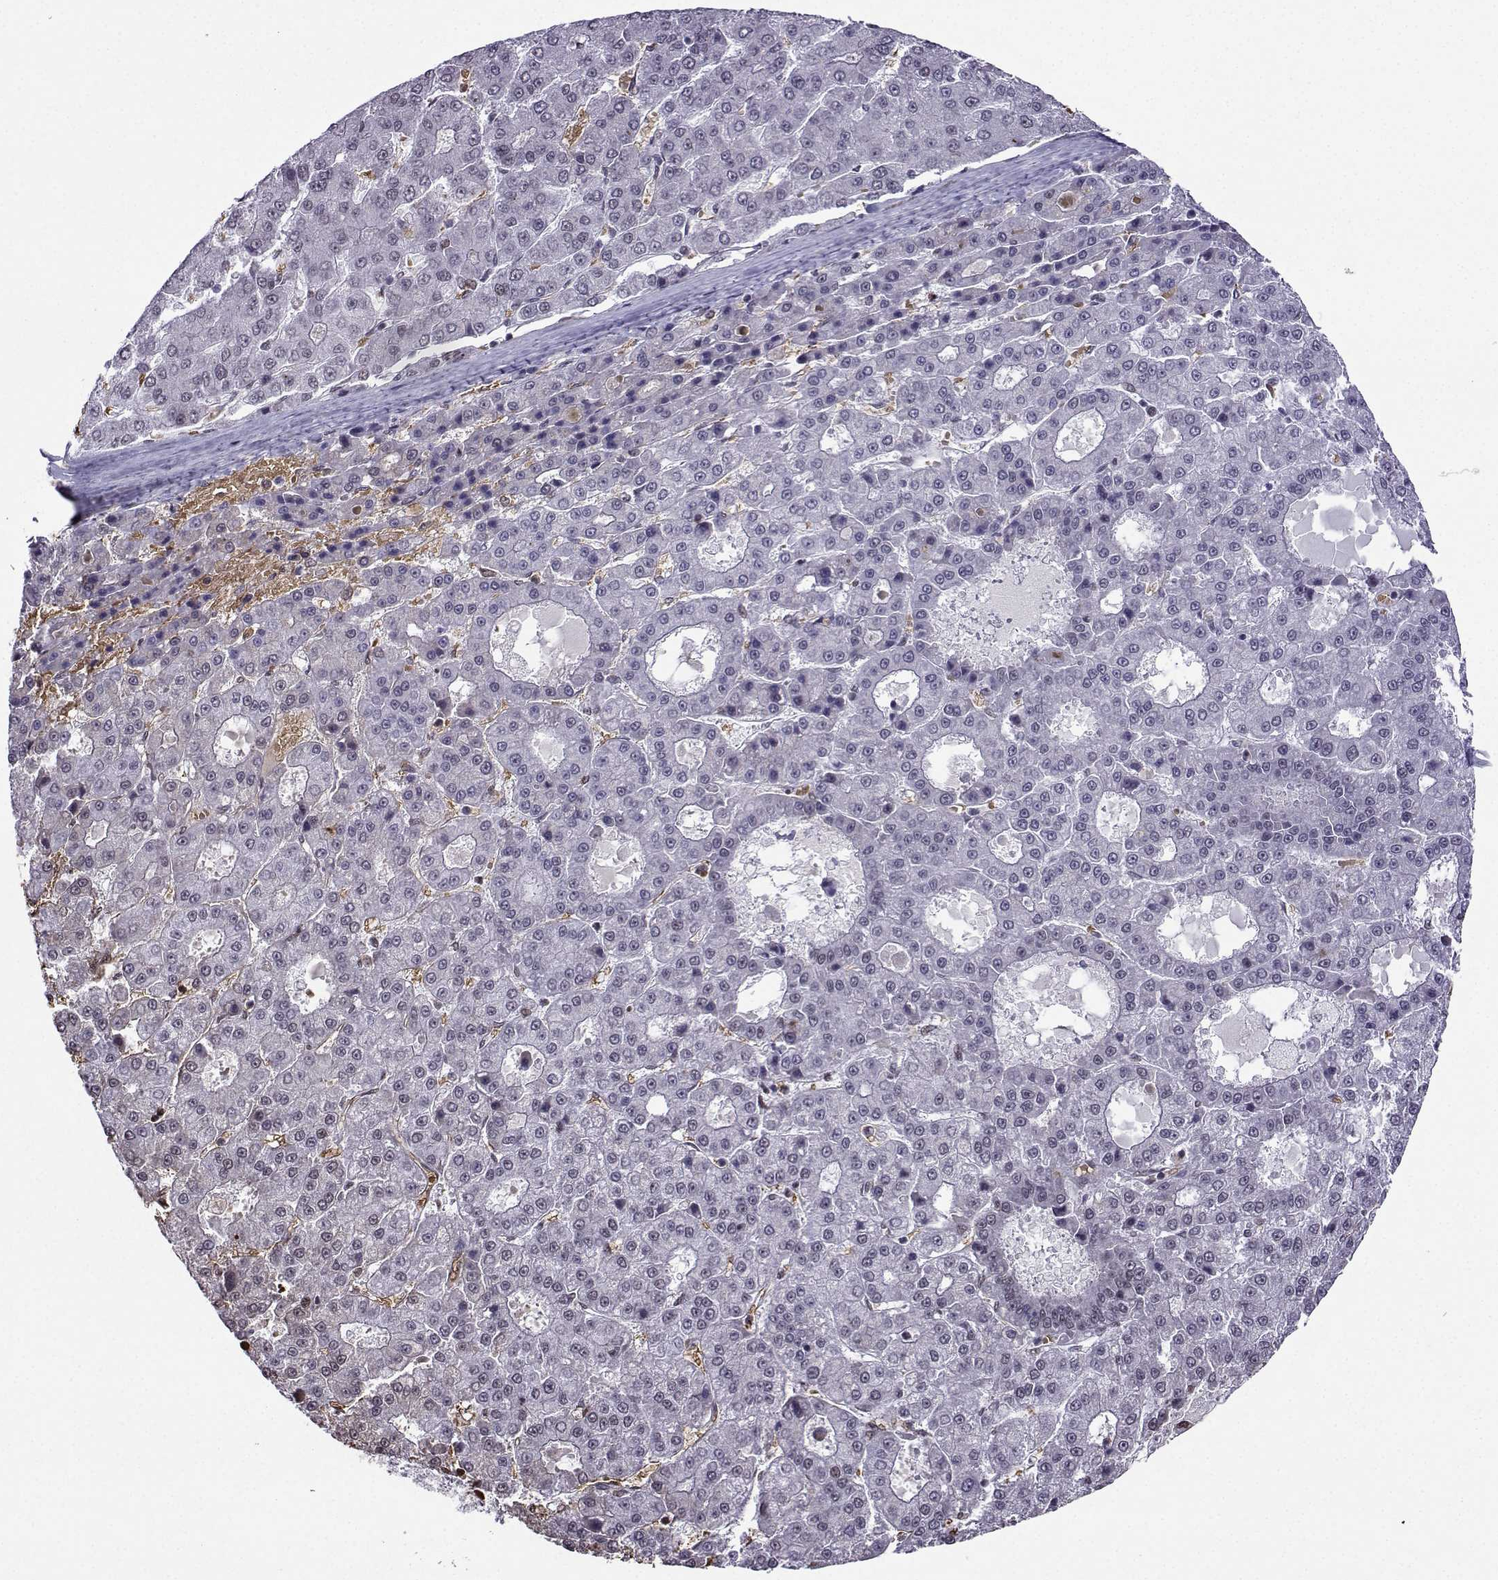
{"staining": {"intensity": "negative", "quantity": "none", "location": "none"}, "tissue": "liver cancer", "cell_type": "Tumor cells", "image_type": "cancer", "snomed": [{"axis": "morphology", "description": "Carcinoma, Hepatocellular, NOS"}, {"axis": "topography", "description": "Liver"}], "caption": "High power microscopy micrograph of an immunohistochemistry (IHC) photomicrograph of hepatocellular carcinoma (liver), revealing no significant positivity in tumor cells.", "gene": "CCNK", "patient": {"sex": "male", "age": 70}}